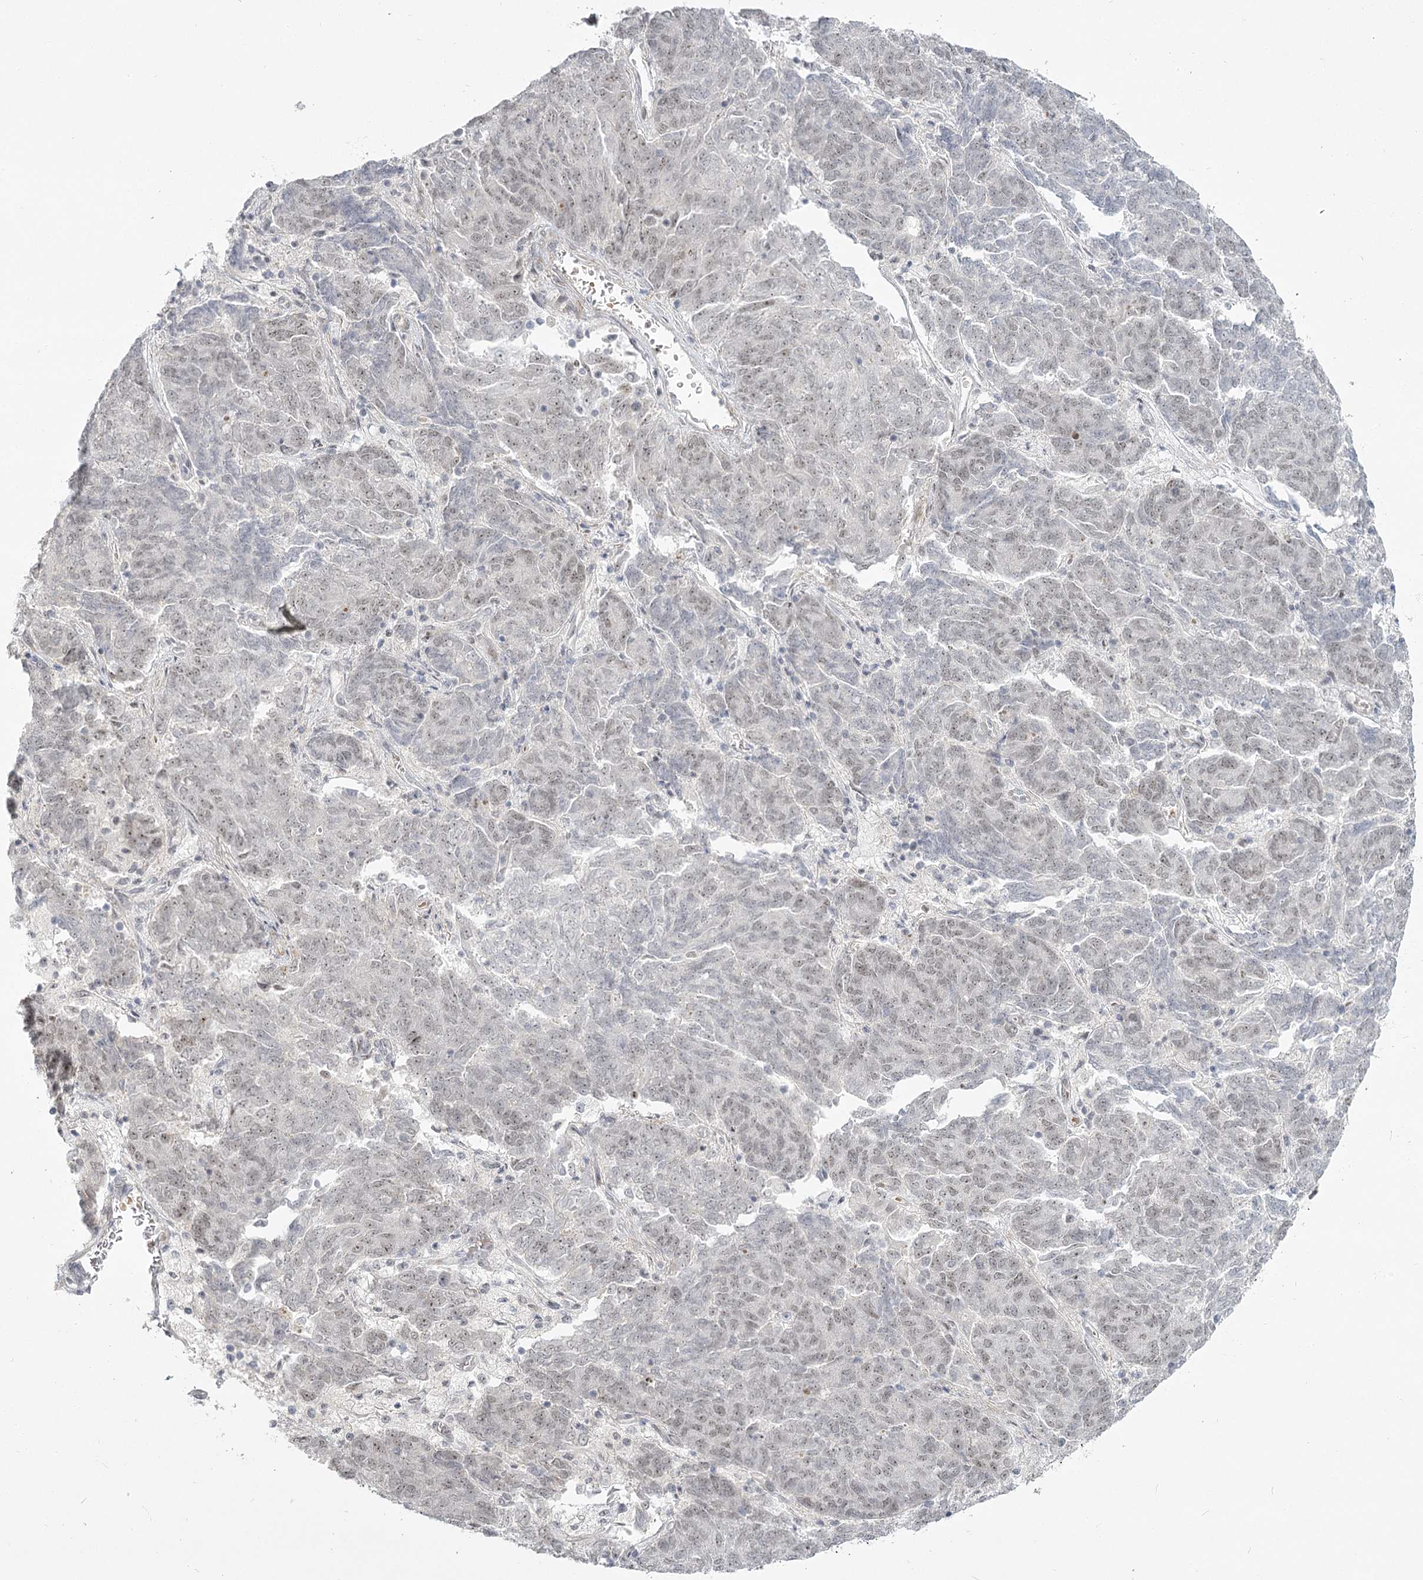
{"staining": {"intensity": "weak", "quantity": "25%-75%", "location": "nuclear"}, "tissue": "endometrial cancer", "cell_type": "Tumor cells", "image_type": "cancer", "snomed": [{"axis": "morphology", "description": "Adenocarcinoma, NOS"}, {"axis": "topography", "description": "Endometrium"}], "caption": "A low amount of weak nuclear staining is present in about 25%-75% of tumor cells in adenocarcinoma (endometrial) tissue.", "gene": "EXOSC7", "patient": {"sex": "female", "age": 80}}